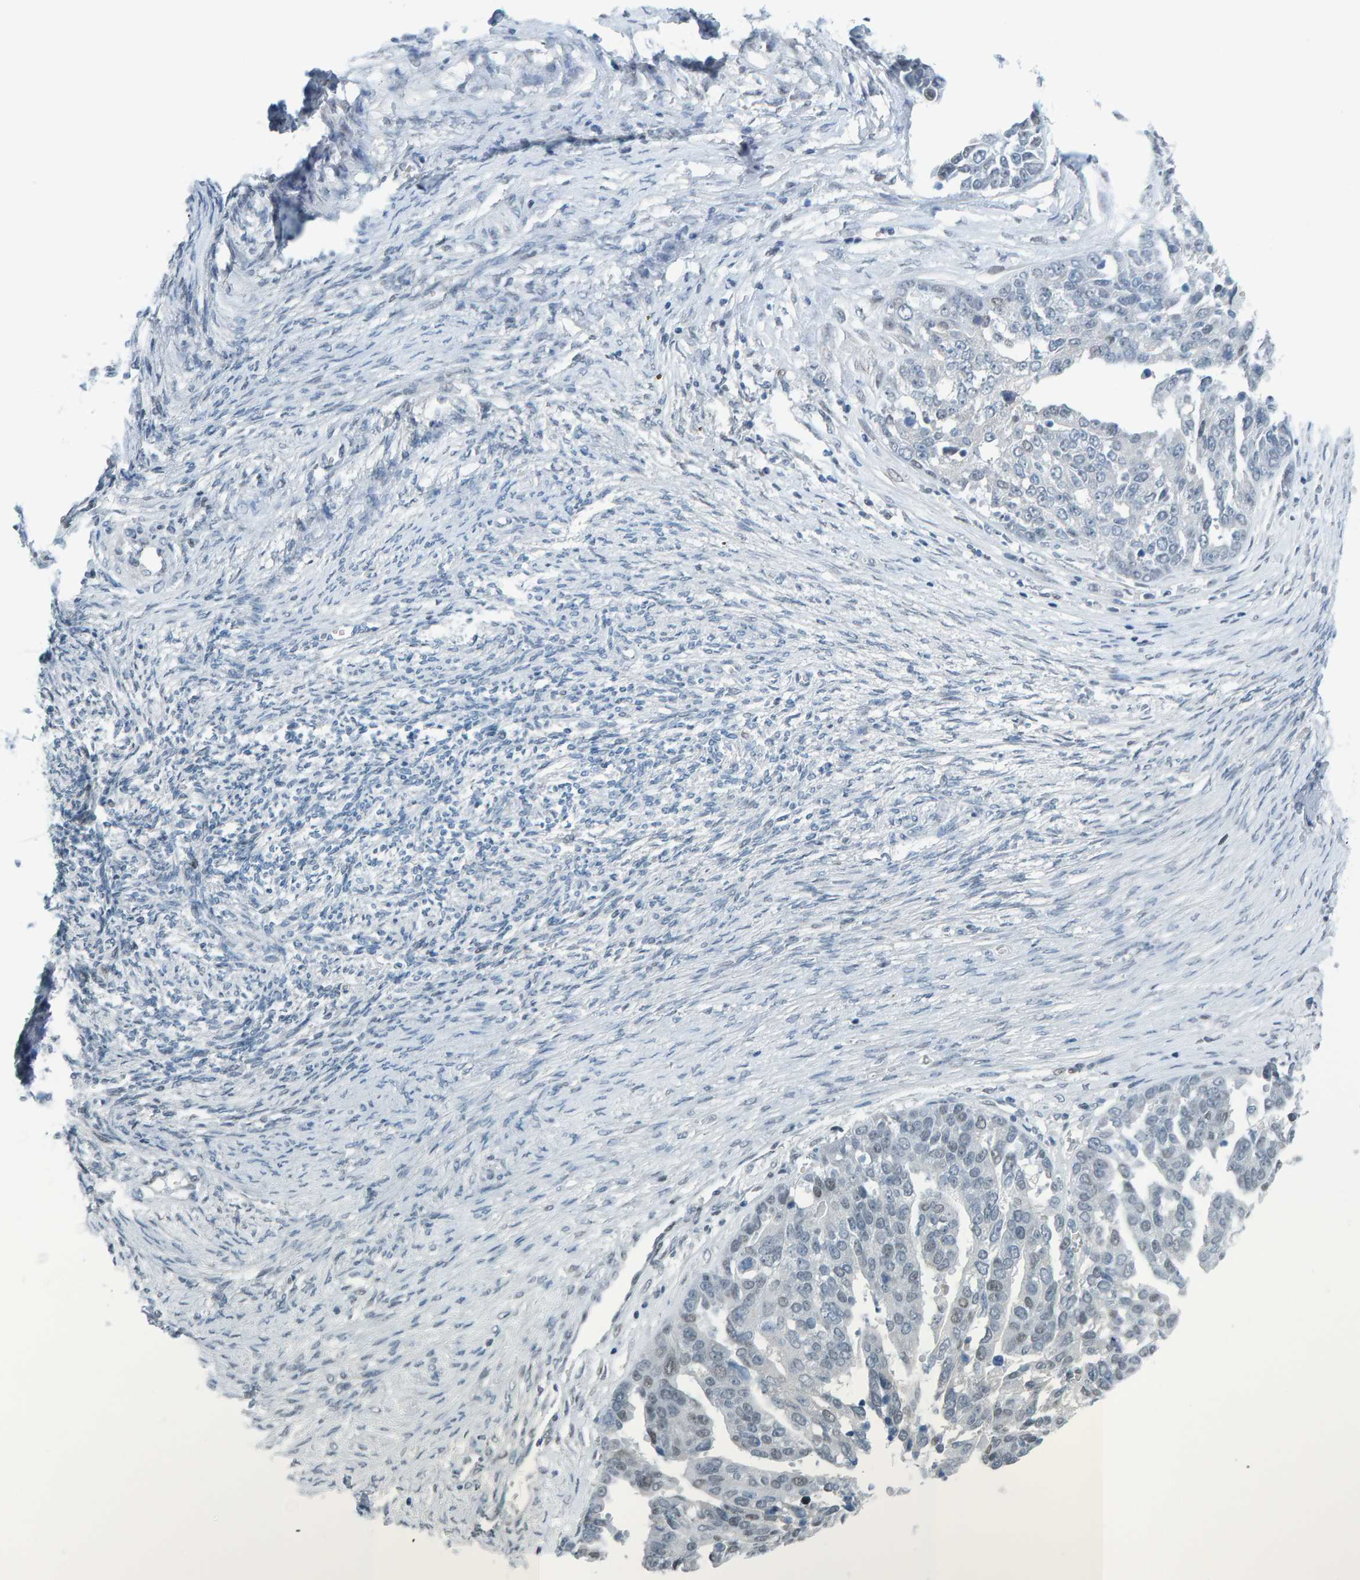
{"staining": {"intensity": "negative", "quantity": "none", "location": "none"}, "tissue": "ovarian cancer", "cell_type": "Tumor cells", "image_type": "cancer", "snomed": [{"axis": "morphology", "description": "Cystadenocarcinoma, serous, NOS"}, {"axis": "topography", "description": "Ovary"}], "caption": "This is a image of immunohistochemistry (IHC) staining of ovarian cancer, which shows no staining in tumor cells.", "gene": "CNP", "patient": {"sex": "female", "age": 44}}